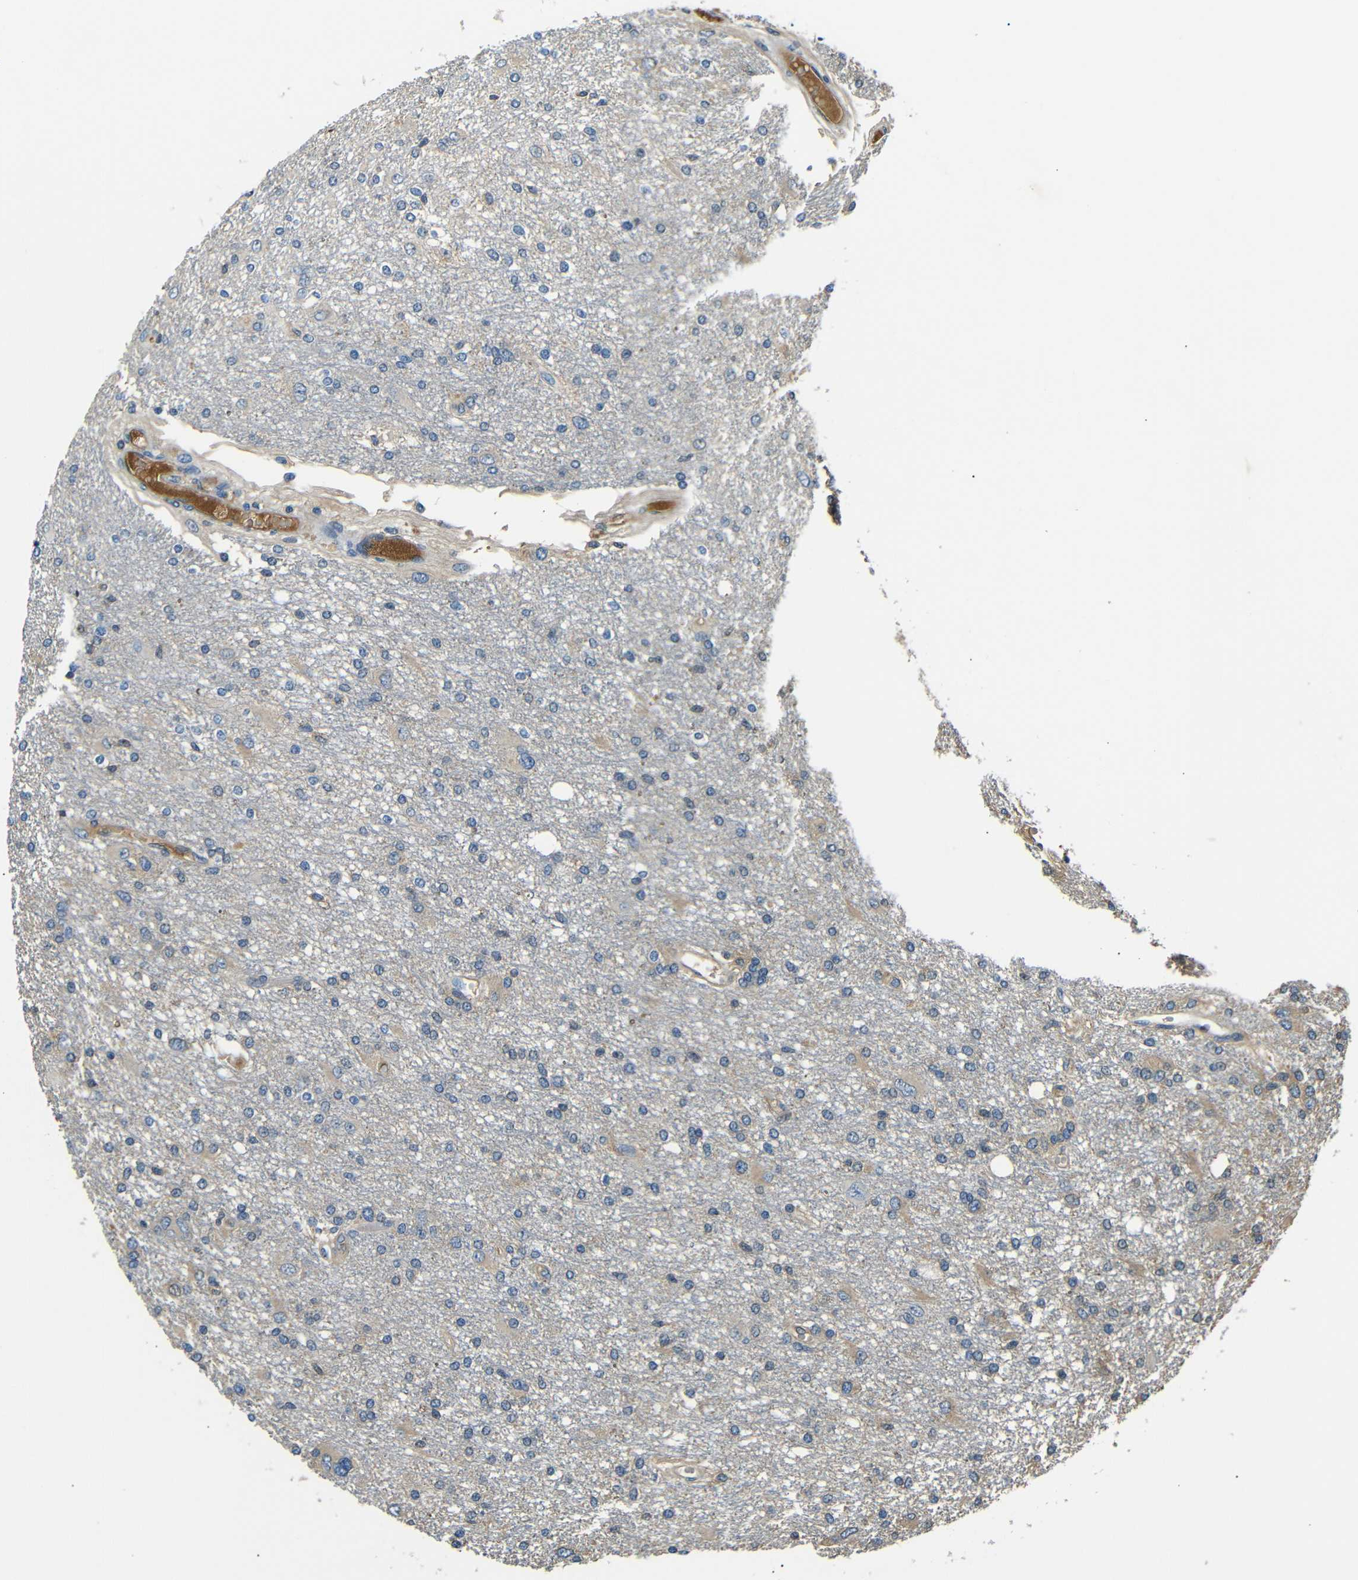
{"staining": {"intensity": "negative", "quantity": "none", "location": "none"}, "tissue": "glioma", "cell_type": "Tumor cells", "image_type": "cancer", "snomed": [{"axis": "morphology", "description": "Glioma, malignant, High grade"}, {"axis": "topography", "description": "Brain"}], "caption": "The histopathology image shows no significant positivity in tumor cells of glioma.", "gene": "LHCGR", "patient": {"sex": "female", "age": 59}}